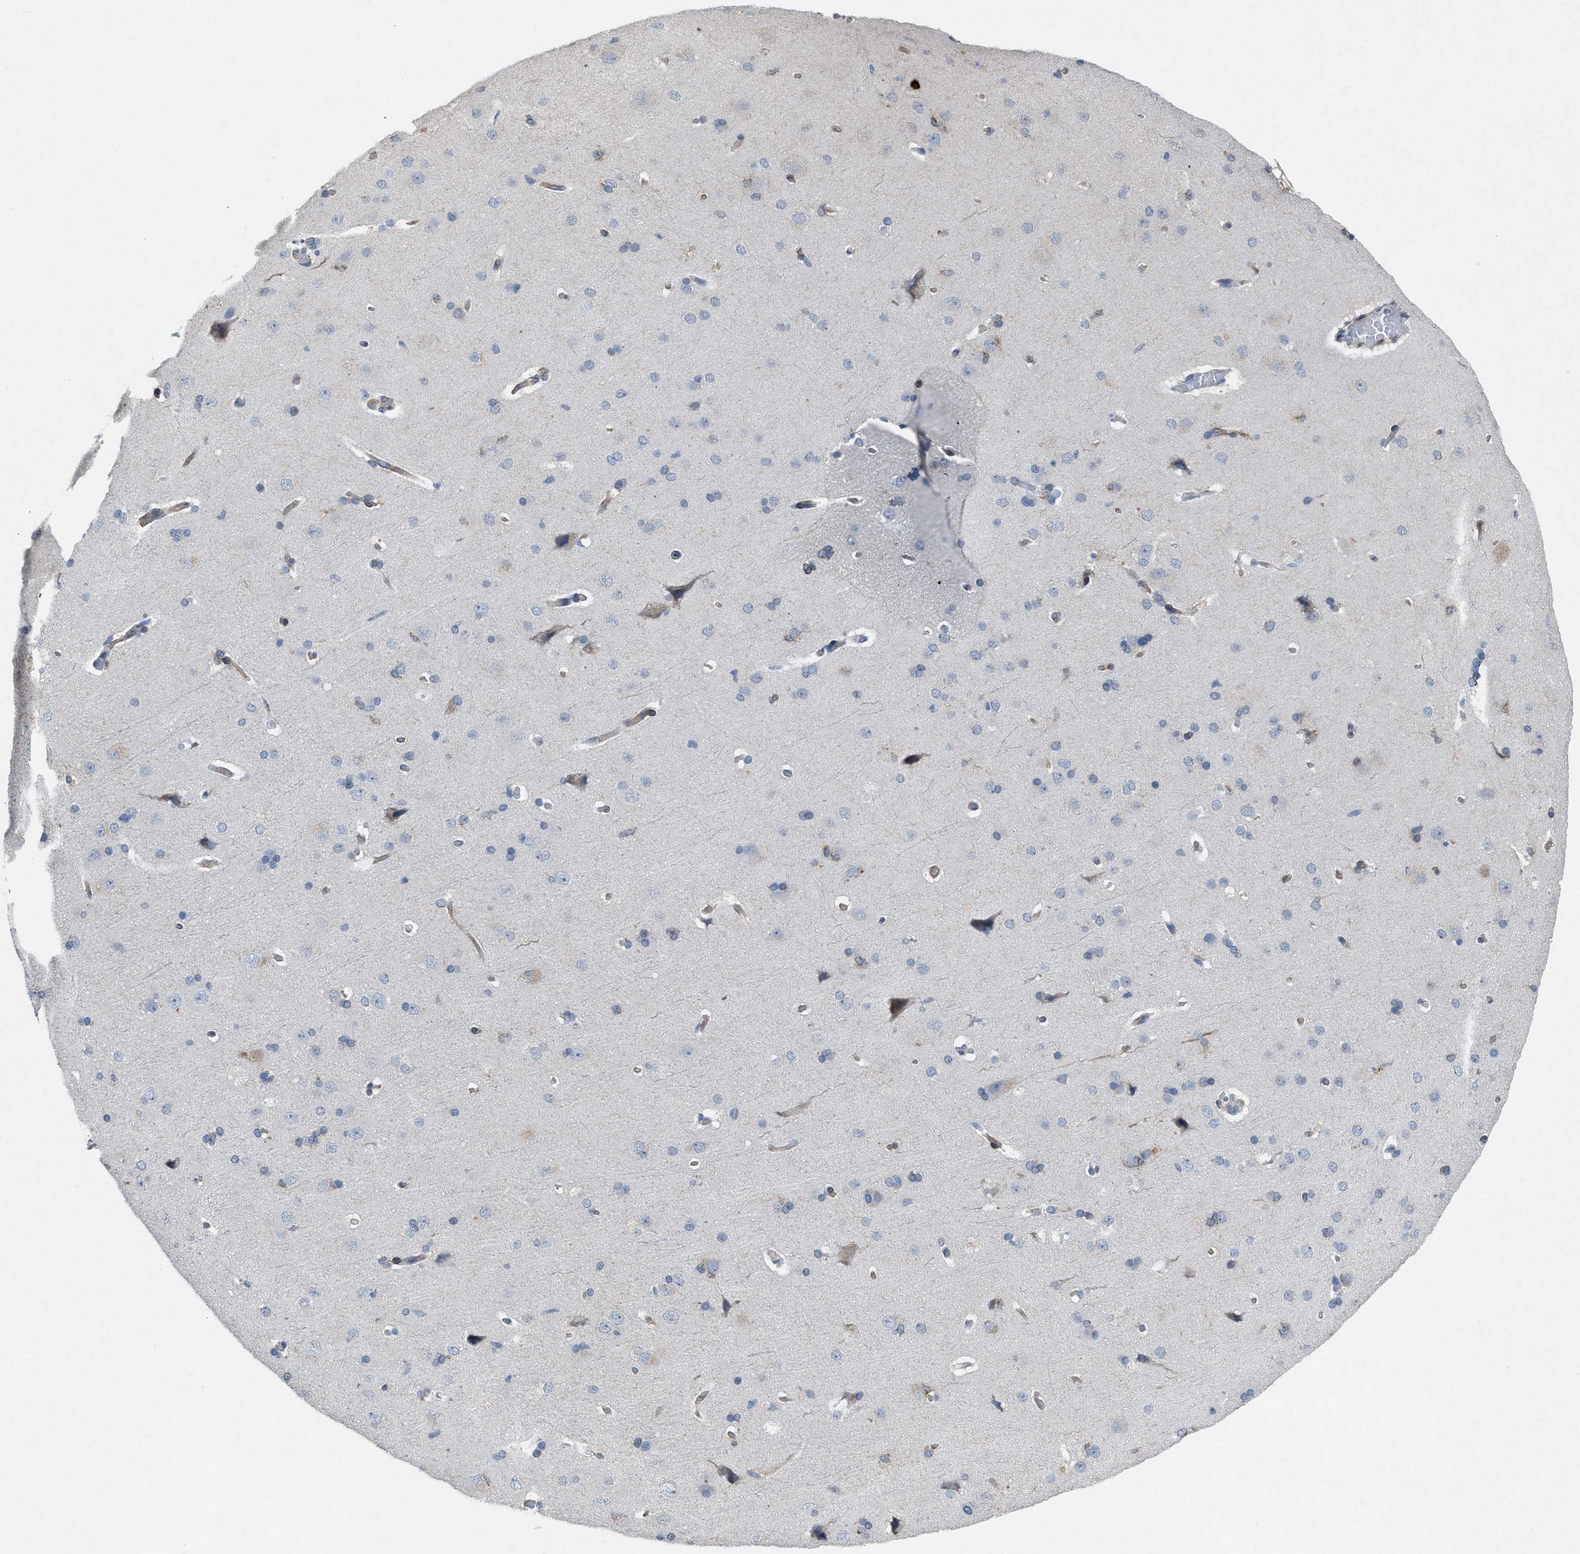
{"staining": {"intensity": "strong", "quantity": ">75%", "location": "cytoplasmic/membranous"}, "tissue": "cerebral cortex", "cell_type": "Endothelial cells", "image_type": "normal", "snomed": [{"axis": "morphology", "description": "Normal tissue, NOS"}, {"axis": "topography", "description": "Cerebral cortex"}], "caption": "An immunohistochemistry micrograph of unremarkable tissue is shown. Protein staining in brown shows strong cytoplasmic/membranous positivity in cerebral cortex within endothelial cells.", "gene": "PDGFRA", "patient": {"sex": "male", "age": 62}}